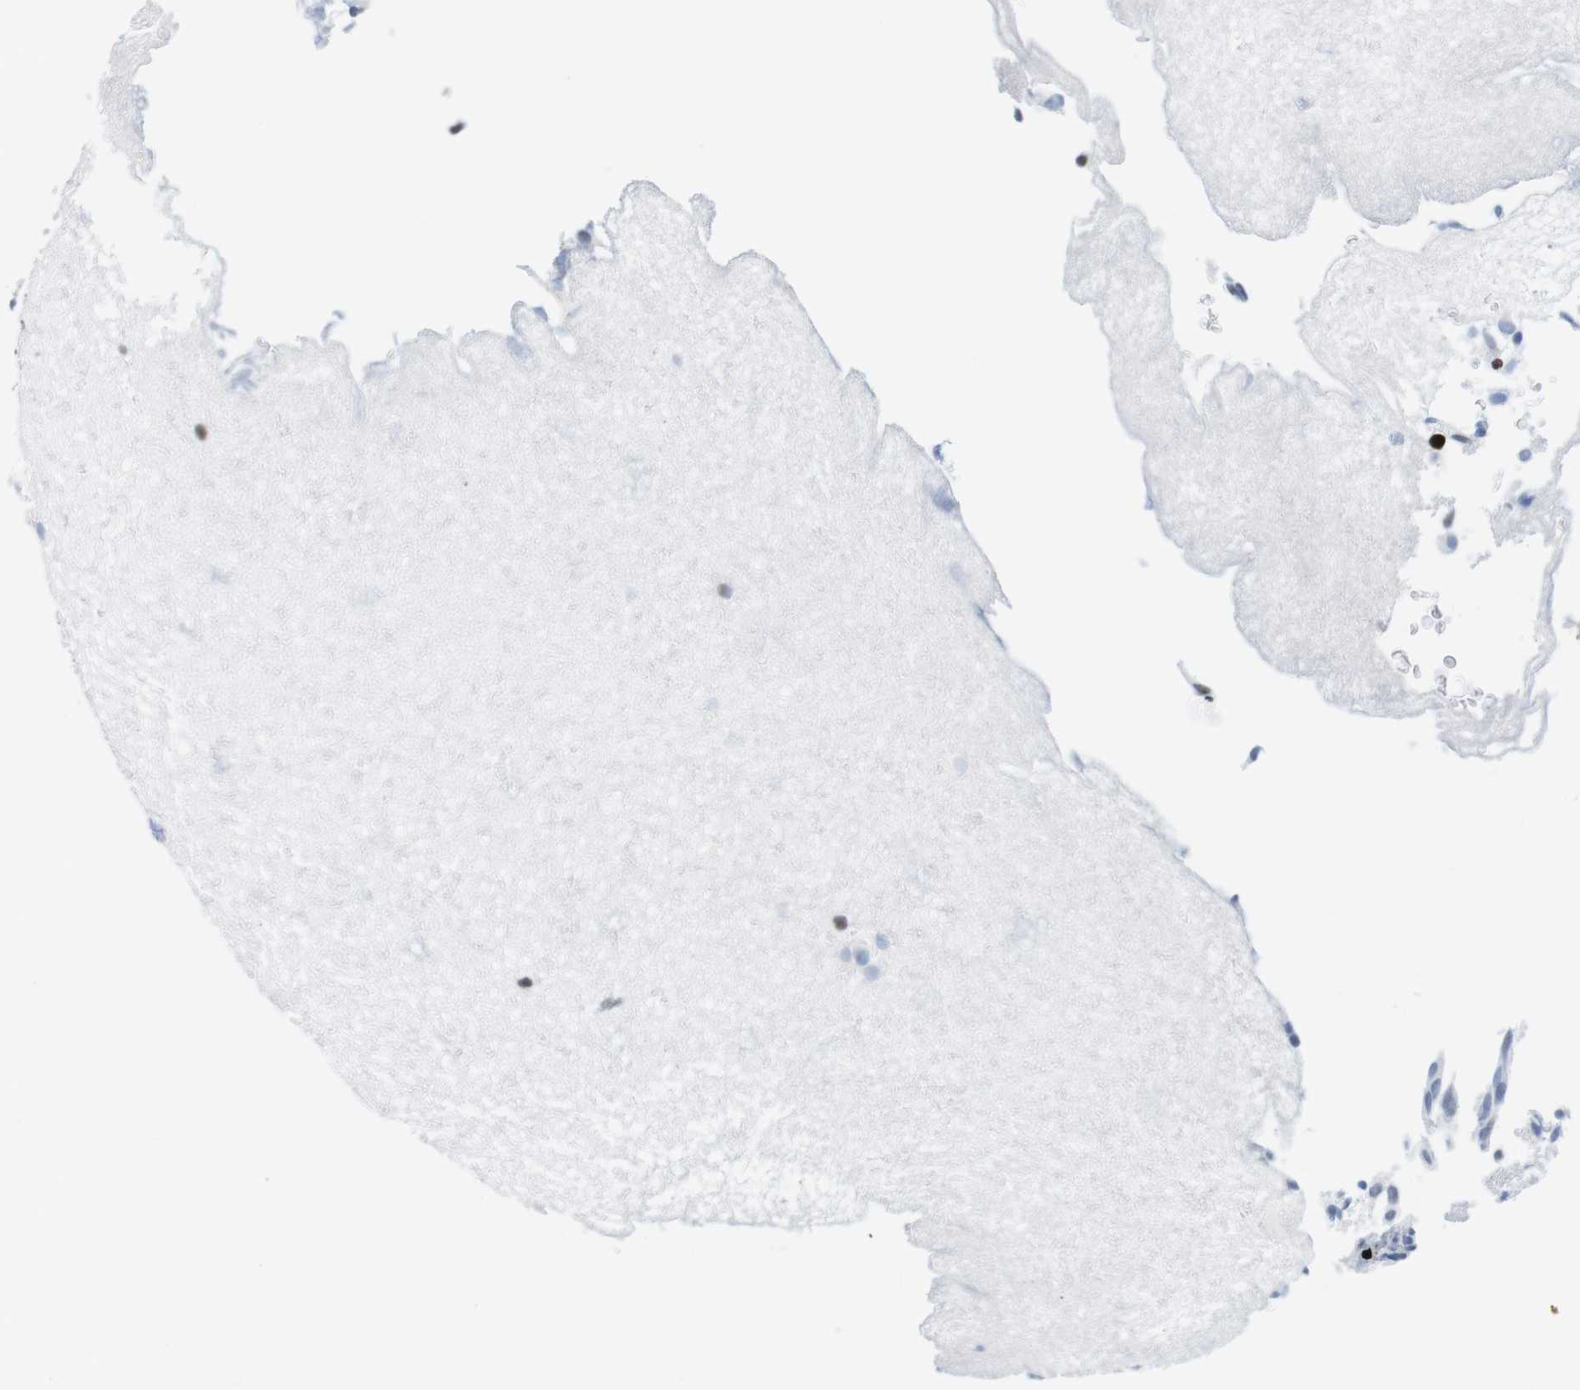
{"staining": {"intensity": "moderate", "quantity": "<25%", "location": "nuclear"}, "tissue": "urothelial cancer", "cell_type": "Tumor cells", "image_type": "cancer", "snomed": [{"axis": "morphology", "description": "Urothelial carcinoma, Low grade"}, {"axis": "topography", "description": "Urinary bladder"}], "caption": "Protein analysis of urothelial cancer tissue exhibits moderate nuclear expression in about <25% of tumor cells.", "gene": "IFI16", "patient": {"sex": "male", "age": 78}}